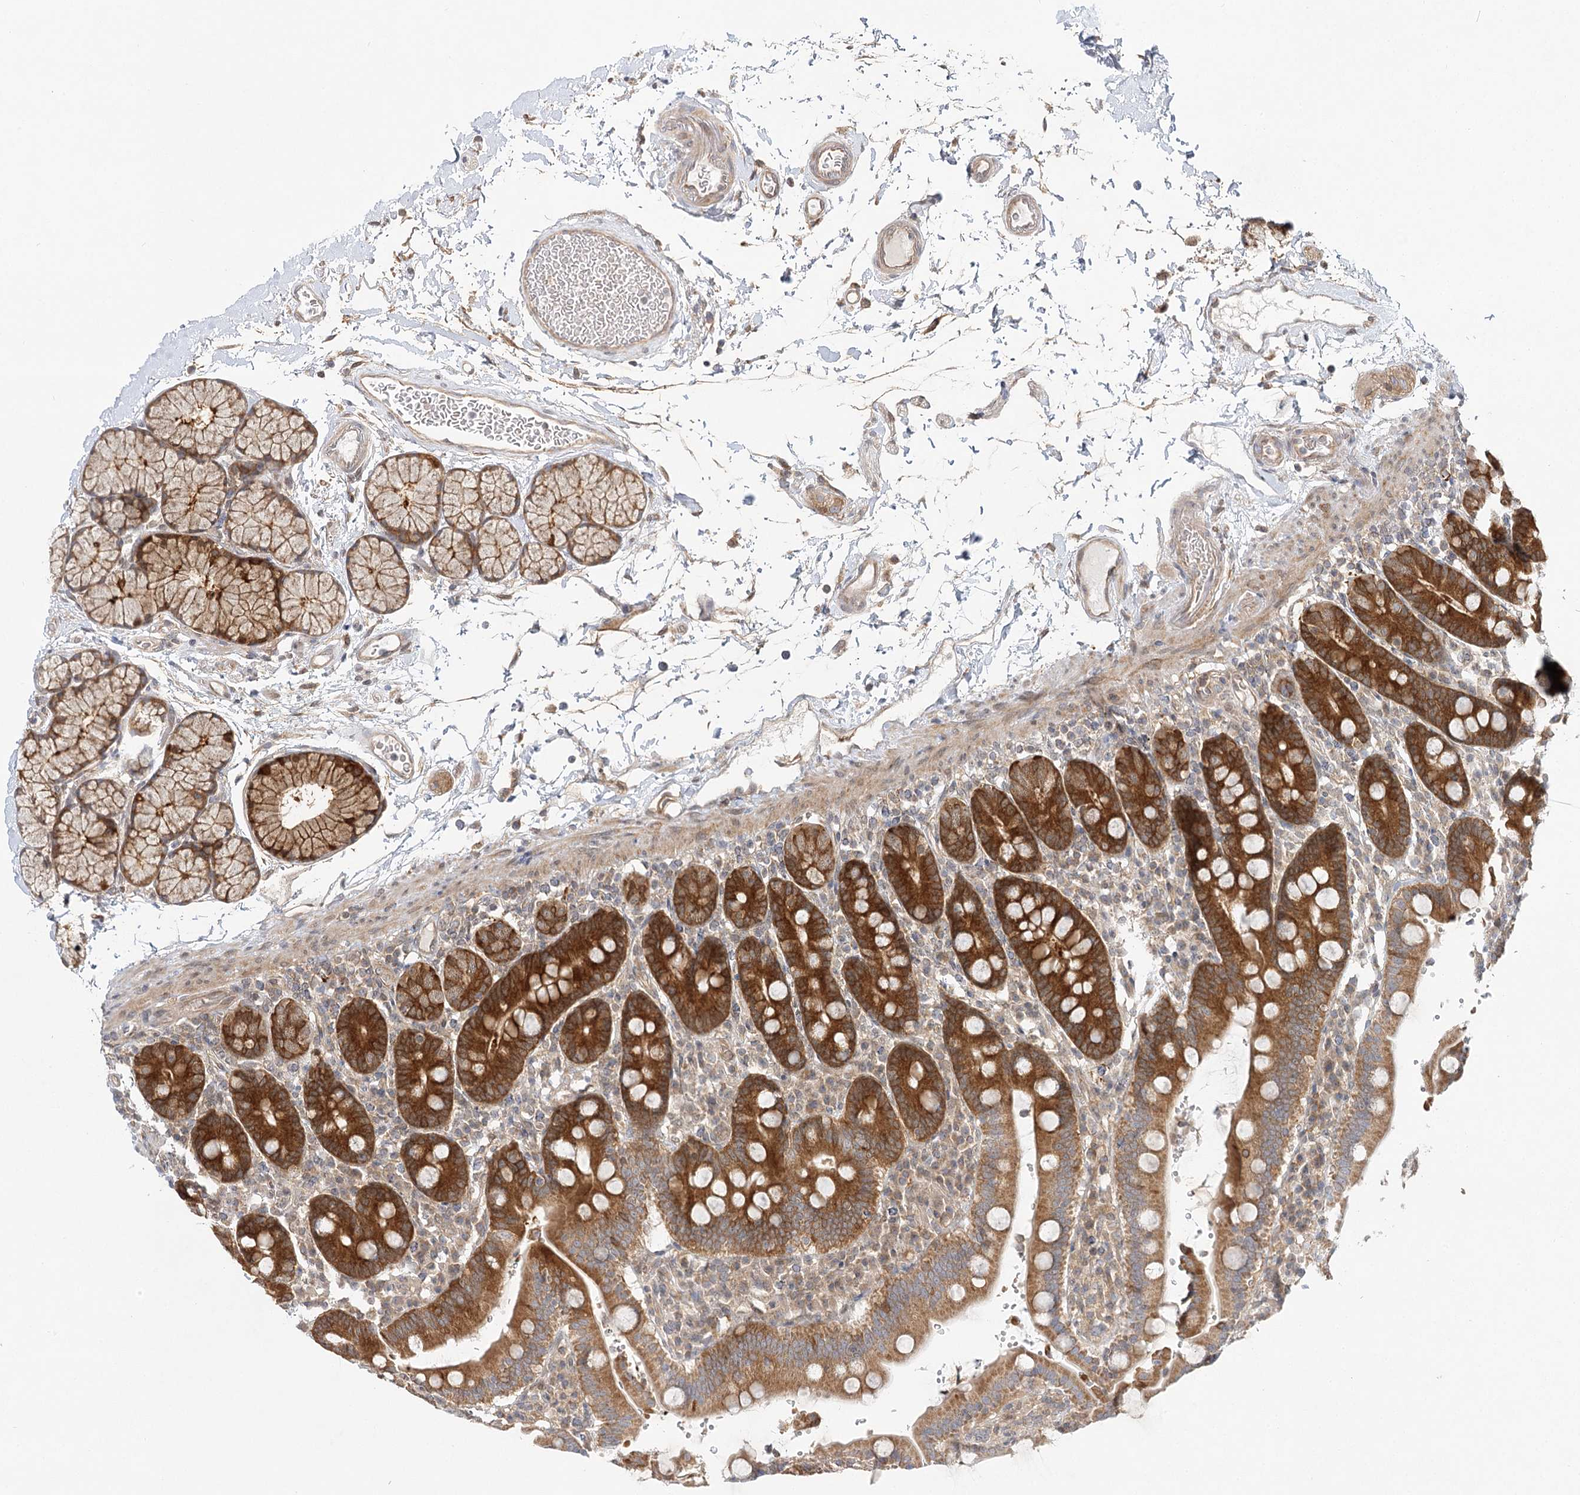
{"staining": {"intensity": "strong", "quantity": ">75%", "location": "cytoplasmic/membranous"}, "tissue": "duodenum", "cell_type": "Glandular cells", "image_type": "normal", "snomed": [{"axis": "morphology", "description": "Normal tissue, NOS"}, {"axis": "topography", "description": "Small intestine, NOS"}], "caption": "A high-resolution image shows immunohistochemistry (IHC) staining of unremarkable duodenum, which shows strong cytoplasmic/membranous expression in approximately >75% of glandular cells.", "gene": "INPP4B", "patient": {"sex": "female", "age": 71}}